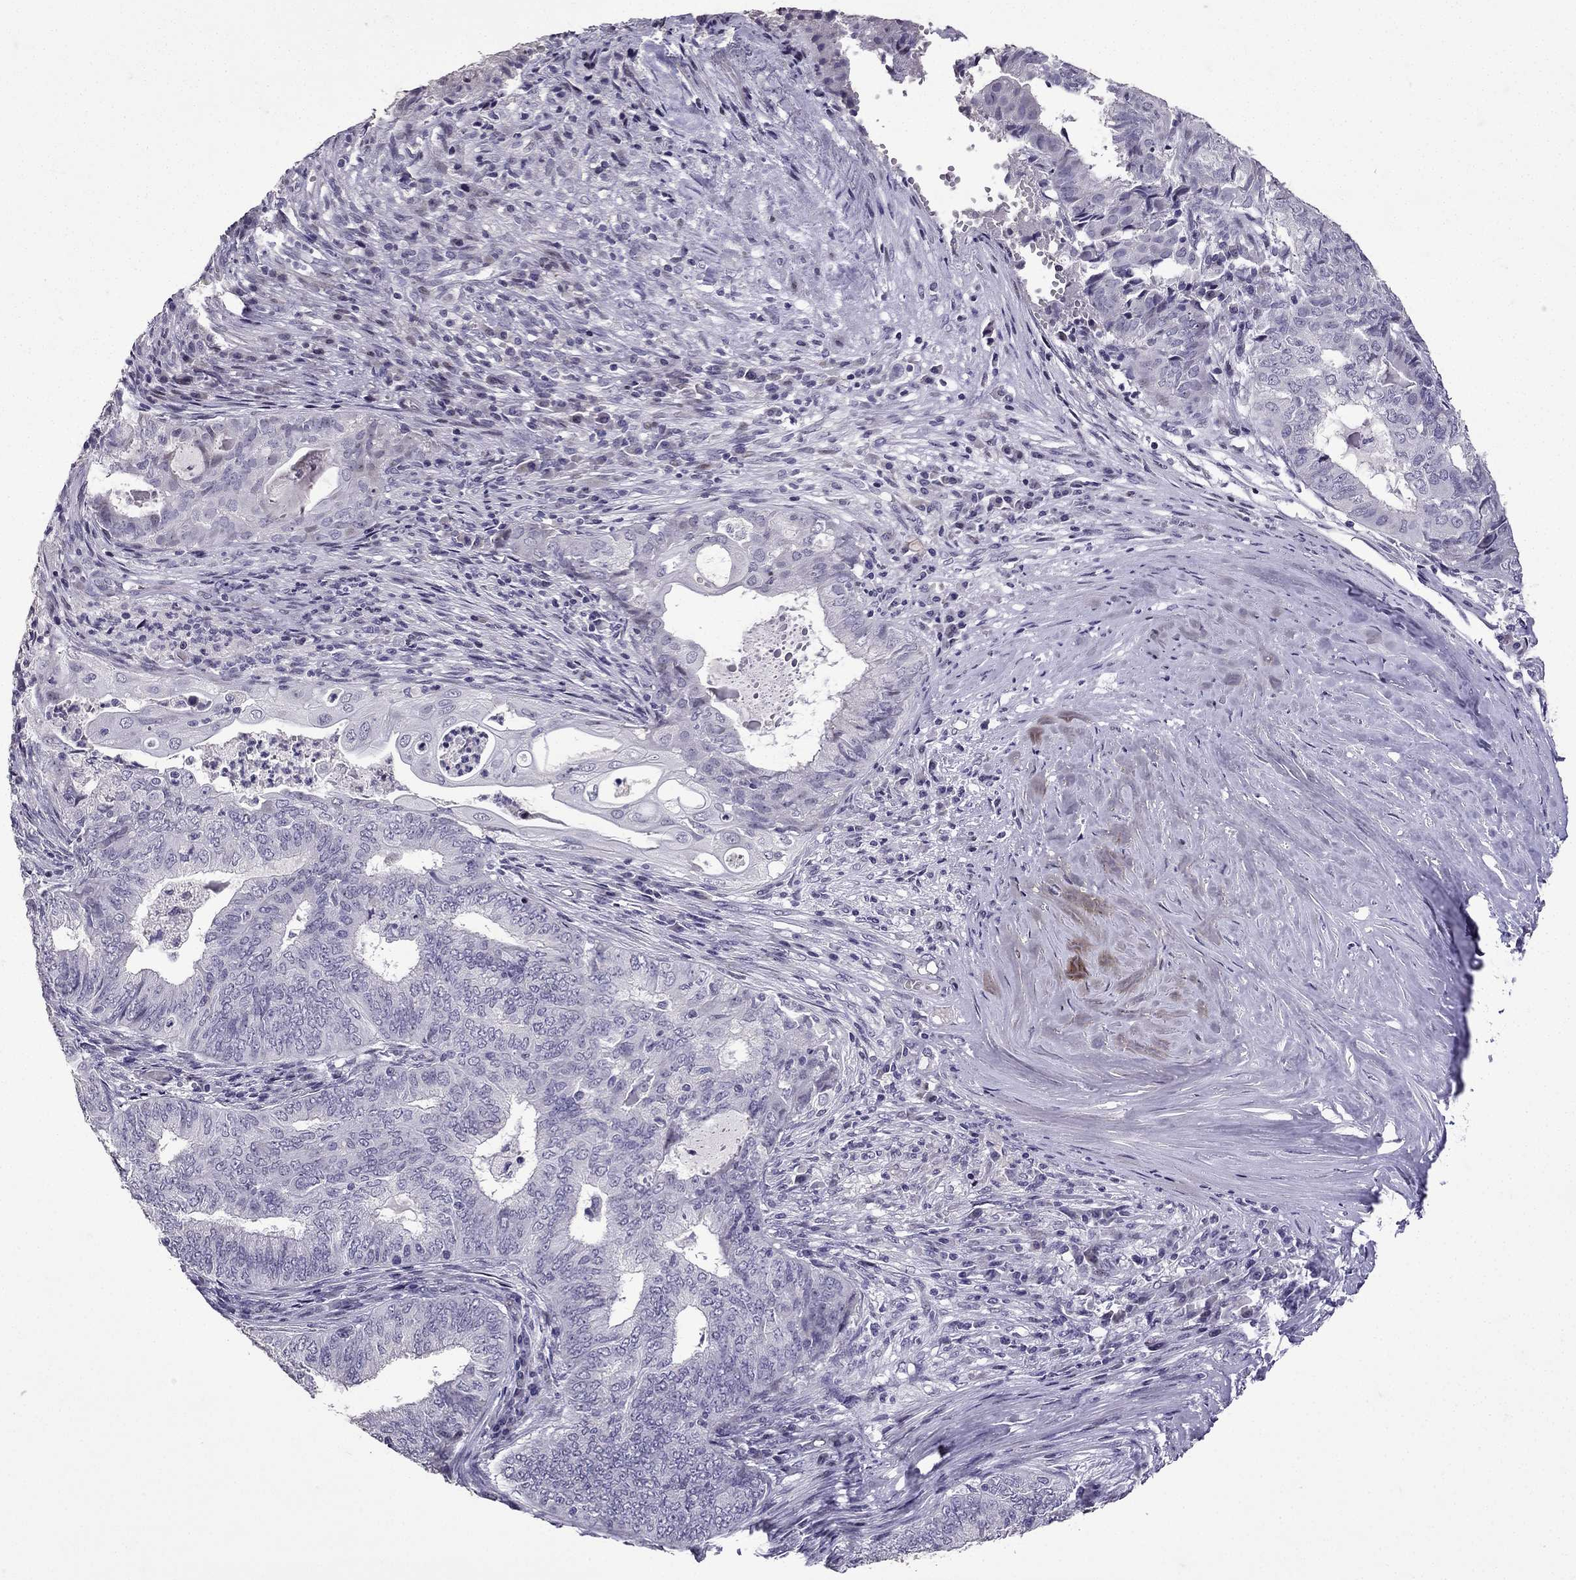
{"staining": {"intensity": "negative", "quantity": "none", "location": "none"}, "tissue": "endometrial cancer", "cell_type": "Tumor cells", "image_type": "cancer", "snomed": [{"axis": "morphology", "description": "Adenocarcinoma, NOS"}, {"axis": "topography", "description": "Endometrium"}], "caption": "A photomicrograph of human endometrial cancer (adenocarcinoma) is negative for staining in tumor cells.", "gene": "TTN", "patient": {"sex": "female", "age": 62}}